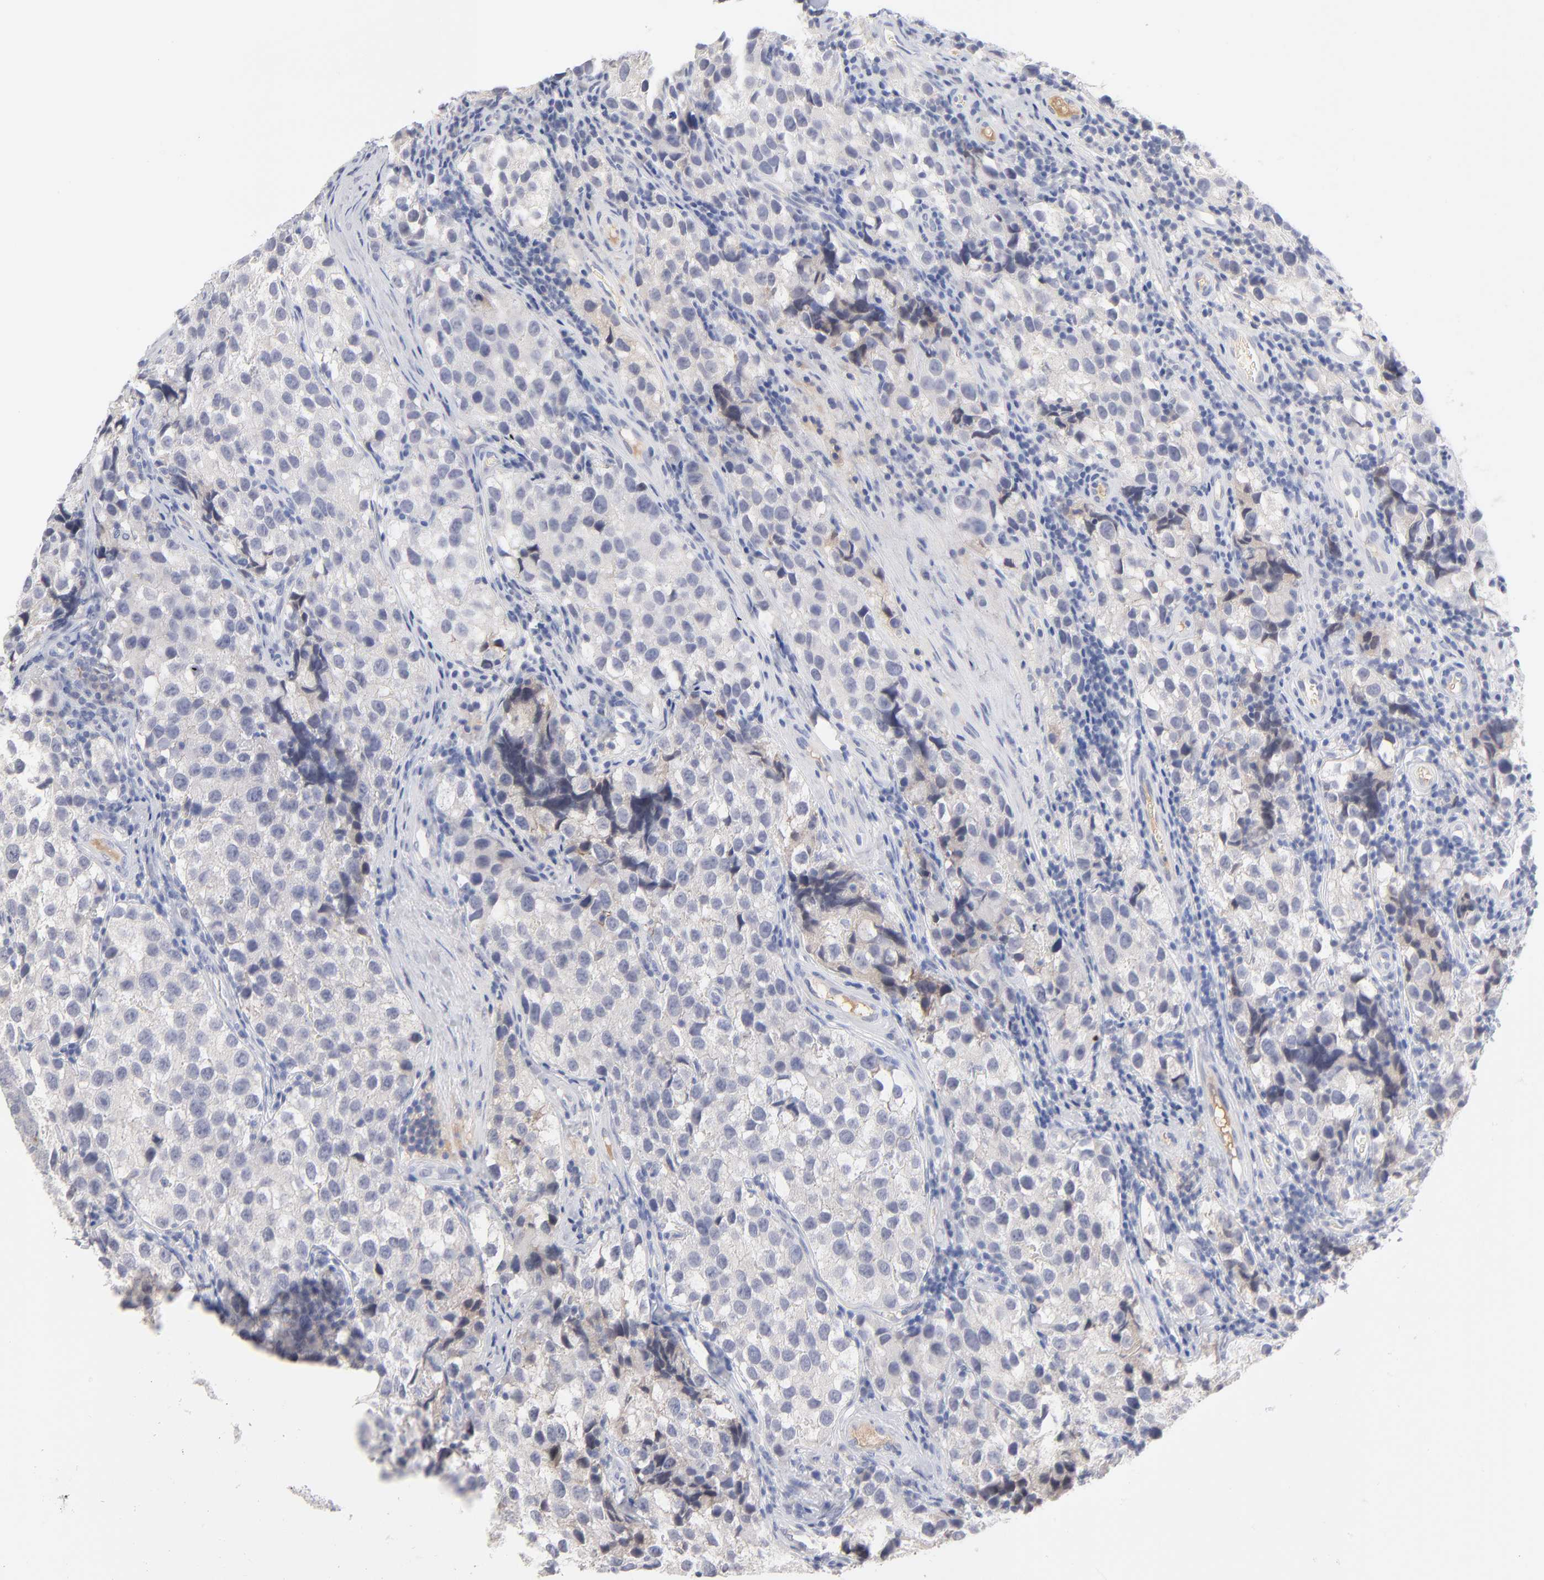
{"staining": {"intensity": "negative", "quantity": "none", "location": "none"}, "tissue": "testis cancer", "cell_type": "Tumor cells", "image_type": "cancer", "snomed": [{"axis": "morphology", "description": "Seminoma, NOS"}, {"axis": "topography", "description": "Testis"}], "caption": "This micrograph is of testis seminoma stained with immunohistochemistry (IHC) to label a protein in brown with the nuclei are counter-stained blue. There is no expression in tumor cells.", "gene": "F12", "patient": {"sex": "male", "age": 39}}